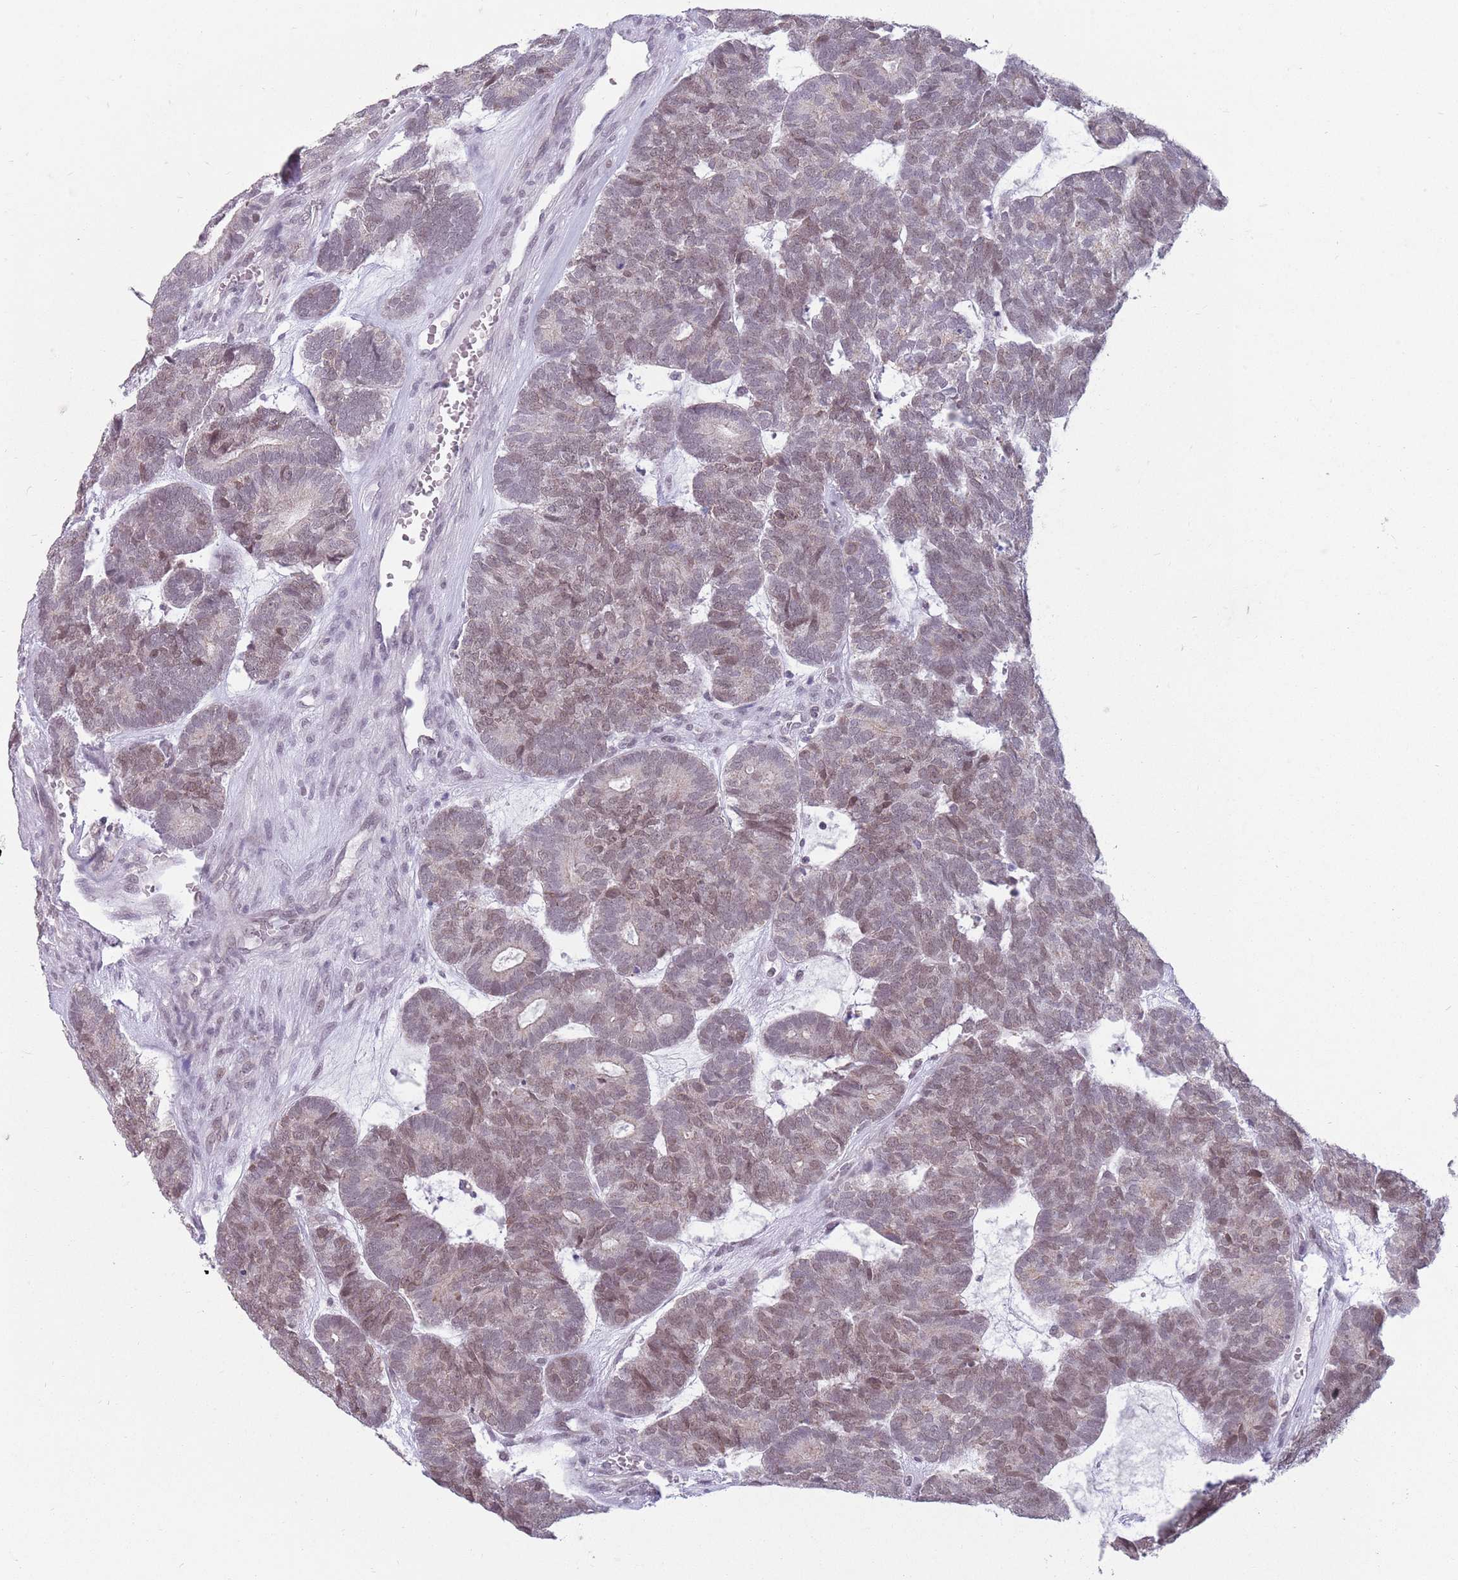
{"staining": {"intensity": "weak", "quantity": "25%-75%", "location": "nuclear"}, "tissue": "head and neck cancer", "cell_type": "Tumor cells", "image_type": "cancer", "snomed": [{"axis": "morphology", "description": "Adenocarcinoma, NOS"}, {"axis": "topography", "description": "Head-Neck"}], "caption": "Head and neck cancer (adenocarcinoma) stained with a protein marker reveals weak staining in tumor cells.", "gene": "ZNF574", "patient": {"sex": "female", "age": 81}}